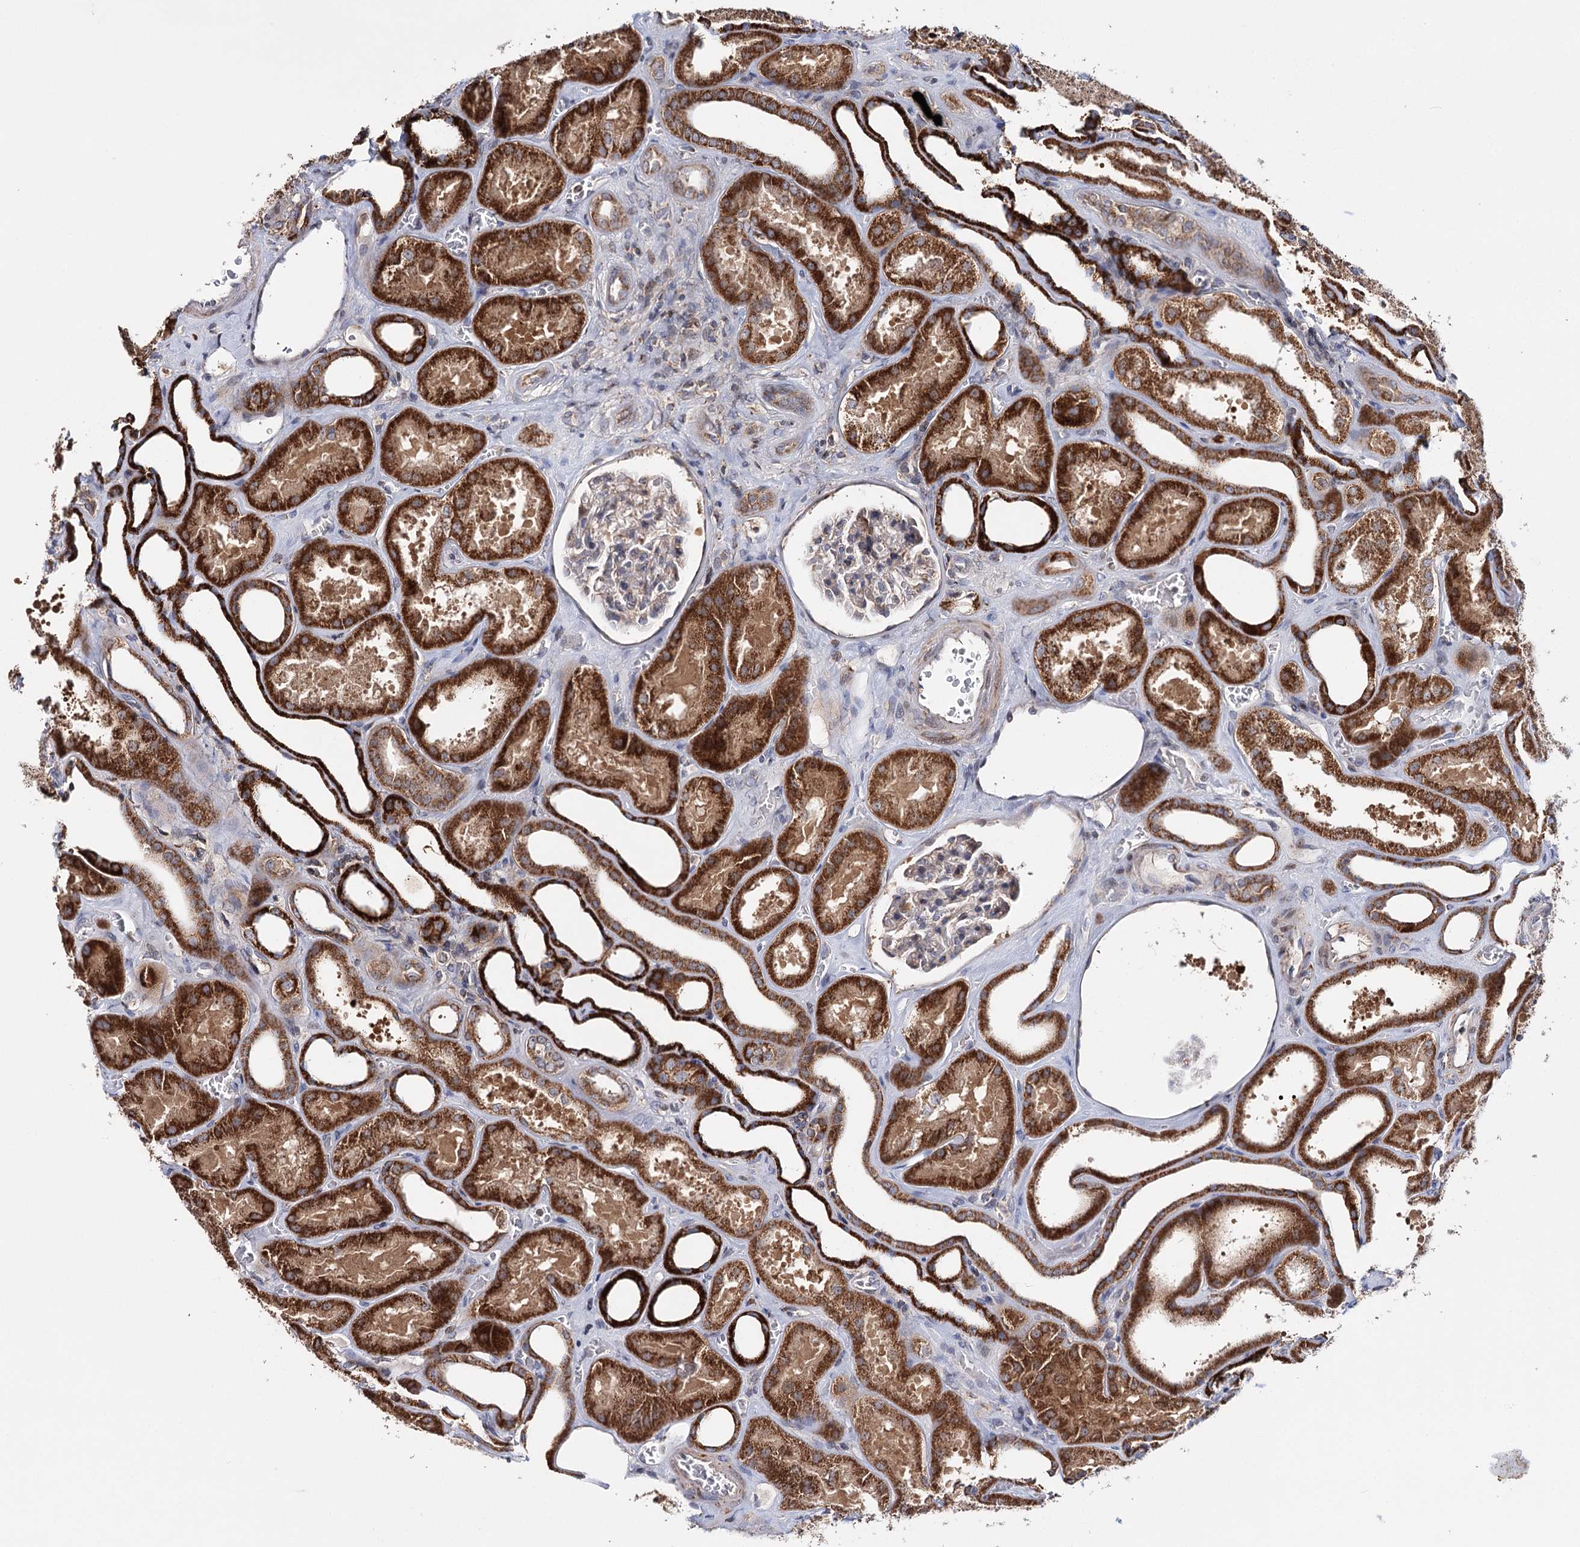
{"staining": {"intensity": "negative", "quantity": "none", "location": "none"}, "tissue": "kidney", "cell_type": "Cells in glomeruli", "image_type": "normal", "snomed": [{"axis": "morphology", "description": "Normal tissue, NOS"}, {"axis": "morphology", "description": "Adenocarcinoma, NOS"}, {"axis": "topography", "description": "Kidney"}], "caption": "A histopathology image of kidney stained for a protein demonstrates no brown staining in cells in glomeruli. The staining is performed using DAB (3,3'-diaminobenzidine) brown chromogen with nuclei counter-stained in using hematoxylin.", "gene": "CFAP46", "patient": {"sex": "female", "age": 68}}